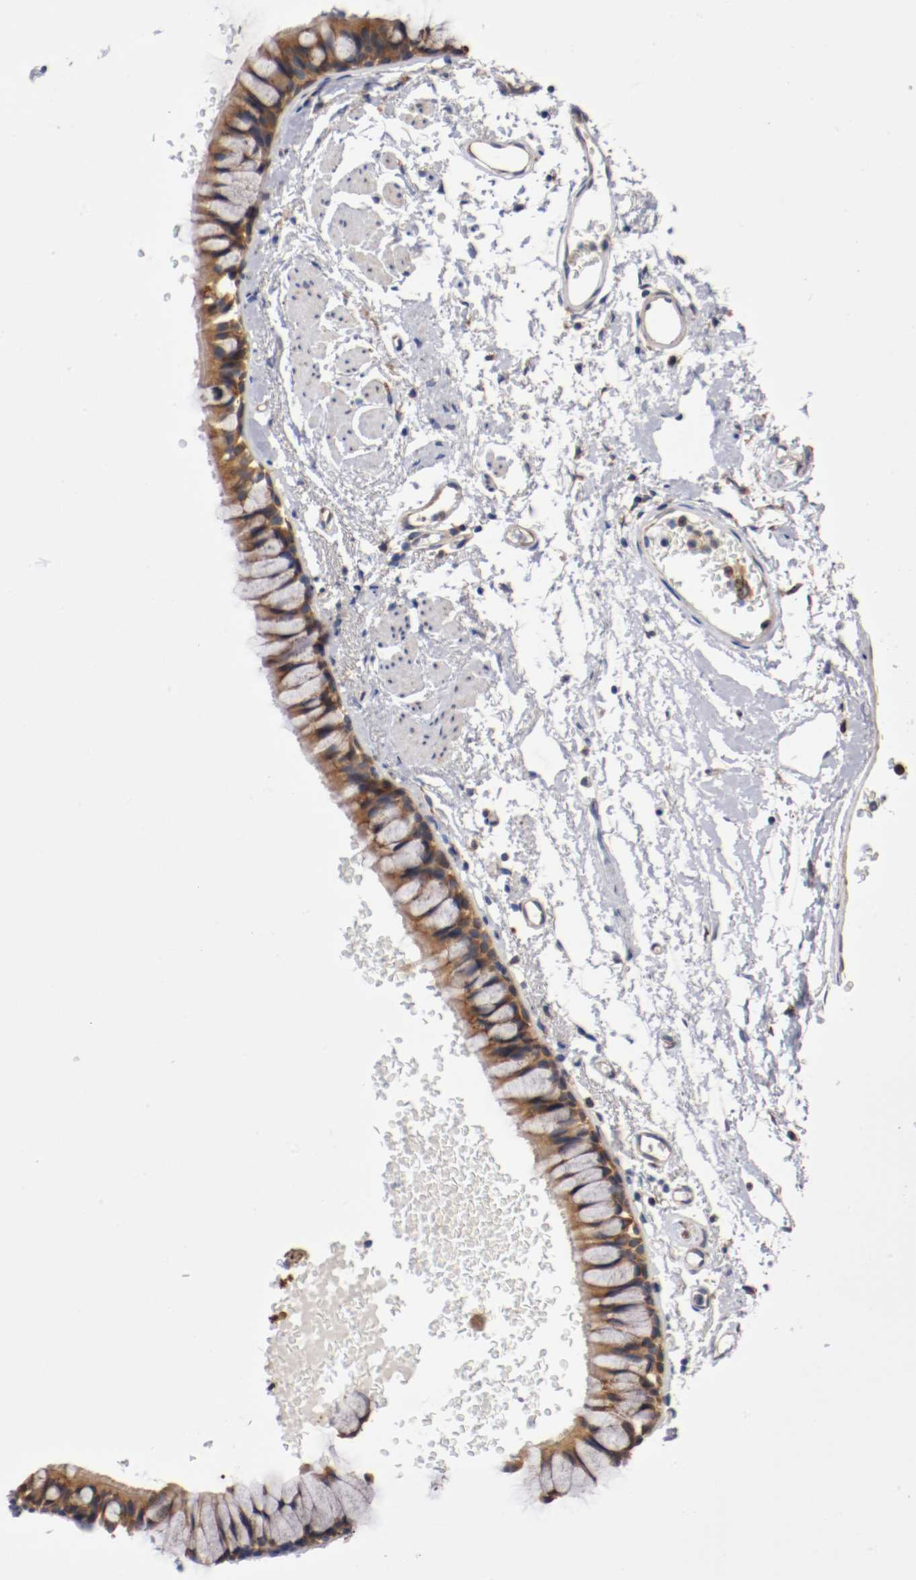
{"staining": {"intensity": "moderate", "quantity": ">75%", "location": "cytoplasmic/membranous"}, "tissue": "bronchus", "cell_type": "Respiratory epithelial cells", "image_type": "normal", "snomed": [{"axis": "morphology", "description": "Normal tissue, NOS"}, {"axis": "topography", "description": "Bronchus"}], "caption": "Respiratory epithelial cells exhibit medium levels of moderate cytoplasmic/membranous staining in approximately >75% of cells in unremarkable human bronchus.", "gene": "TNFSF12", "patient": {"sex": "female", "age": 73}}